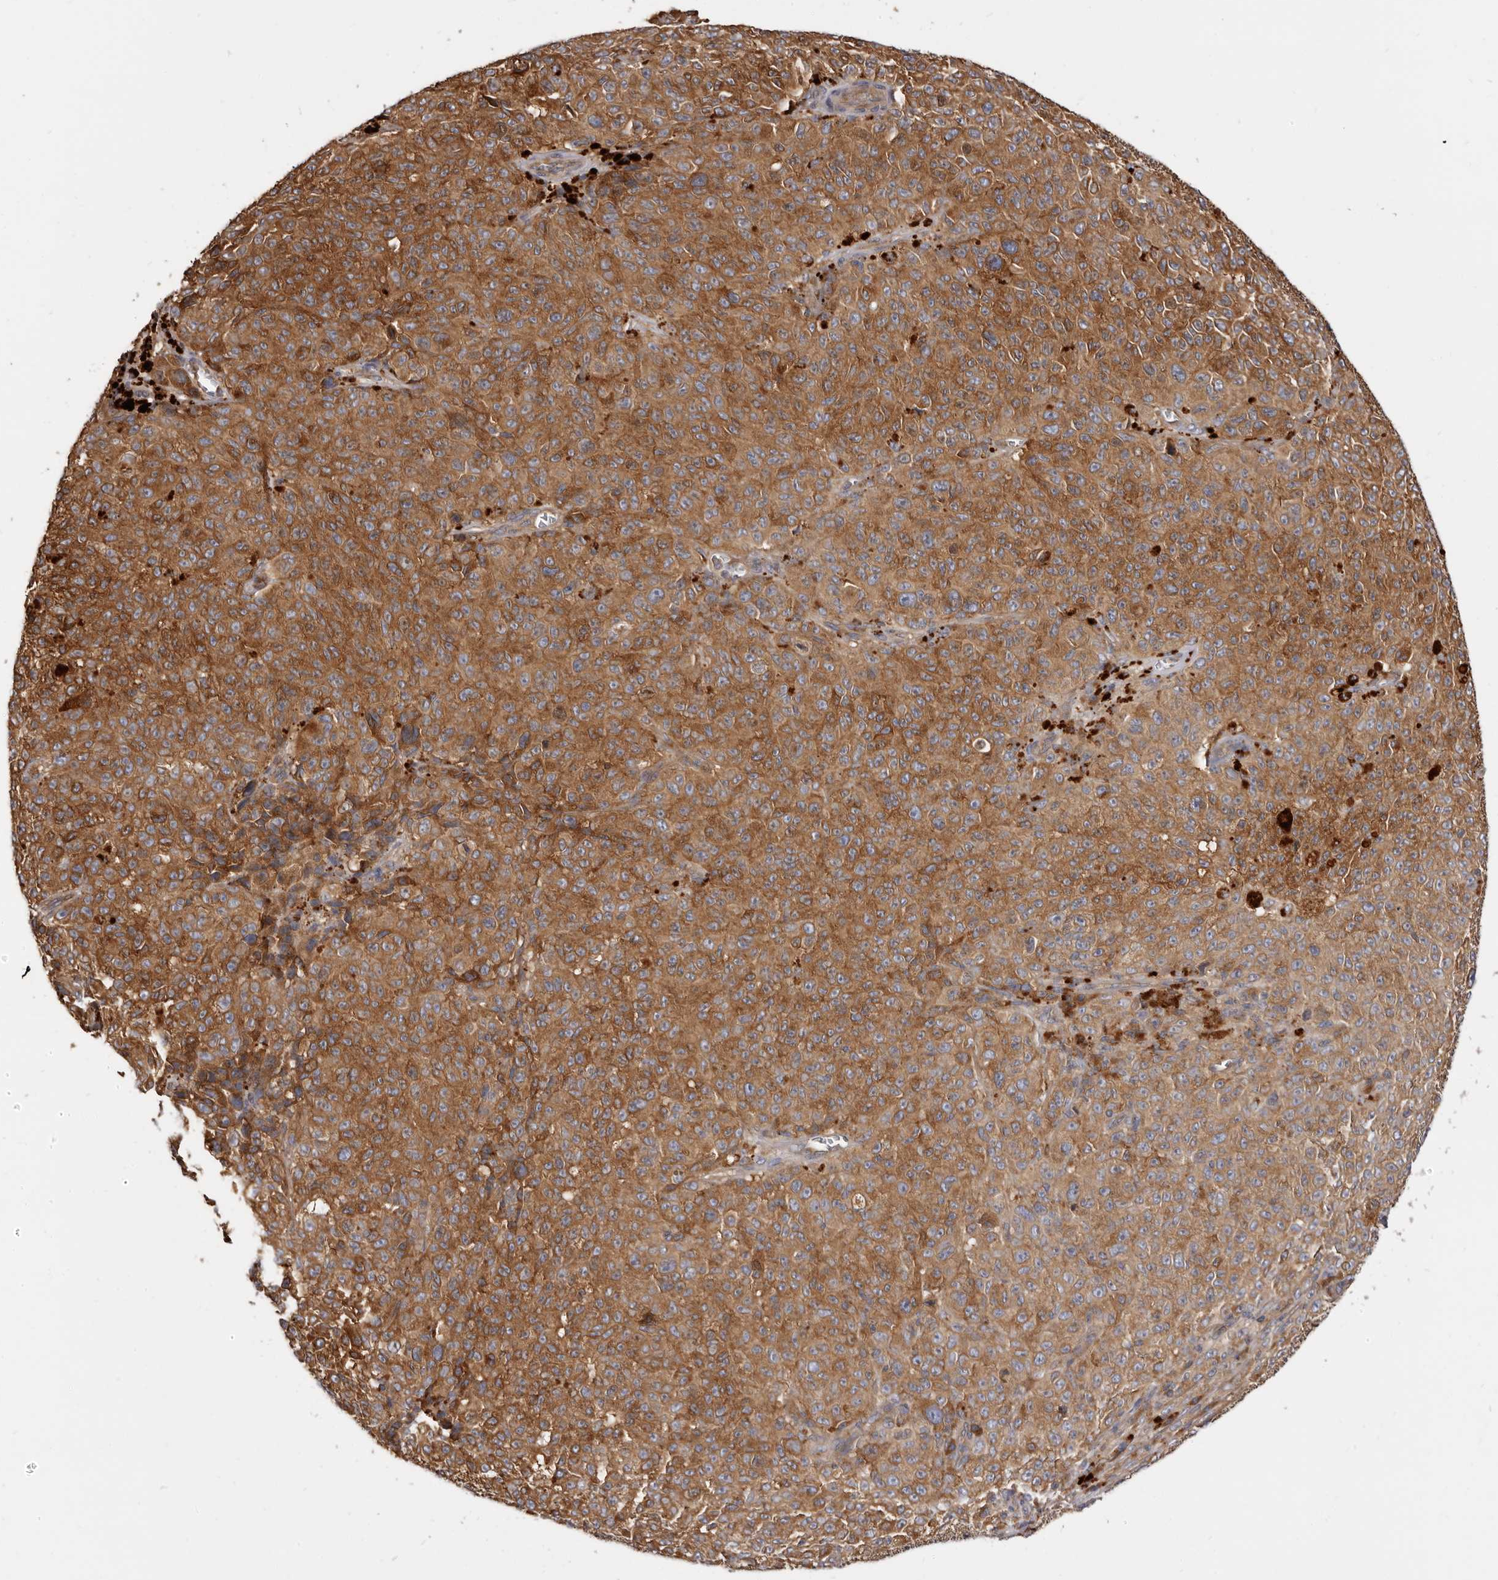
{"staining": {"intensity": "moderate", "quantity": ">75%", "location": "cytoplasmic/membranous"}, "tissue": "melanoma", "cell_type": "Tumor cells", "image_type": "cancer", "snomed": [{"axis": "morphology", "description": "Malignant melanoma, NOS"}, {"axis": "topography", "description": "Skin"}], "caption": "Protein analysis of malignant melanoma tissue exhibits moderate cytoplasmic/membranous staining in about >75% of tumor cells. (DAB = brown stain, brightfield microscopy at high magnification).", "gene": "ADAMTS20", "patient": {"sex": "female", "age": 82}}